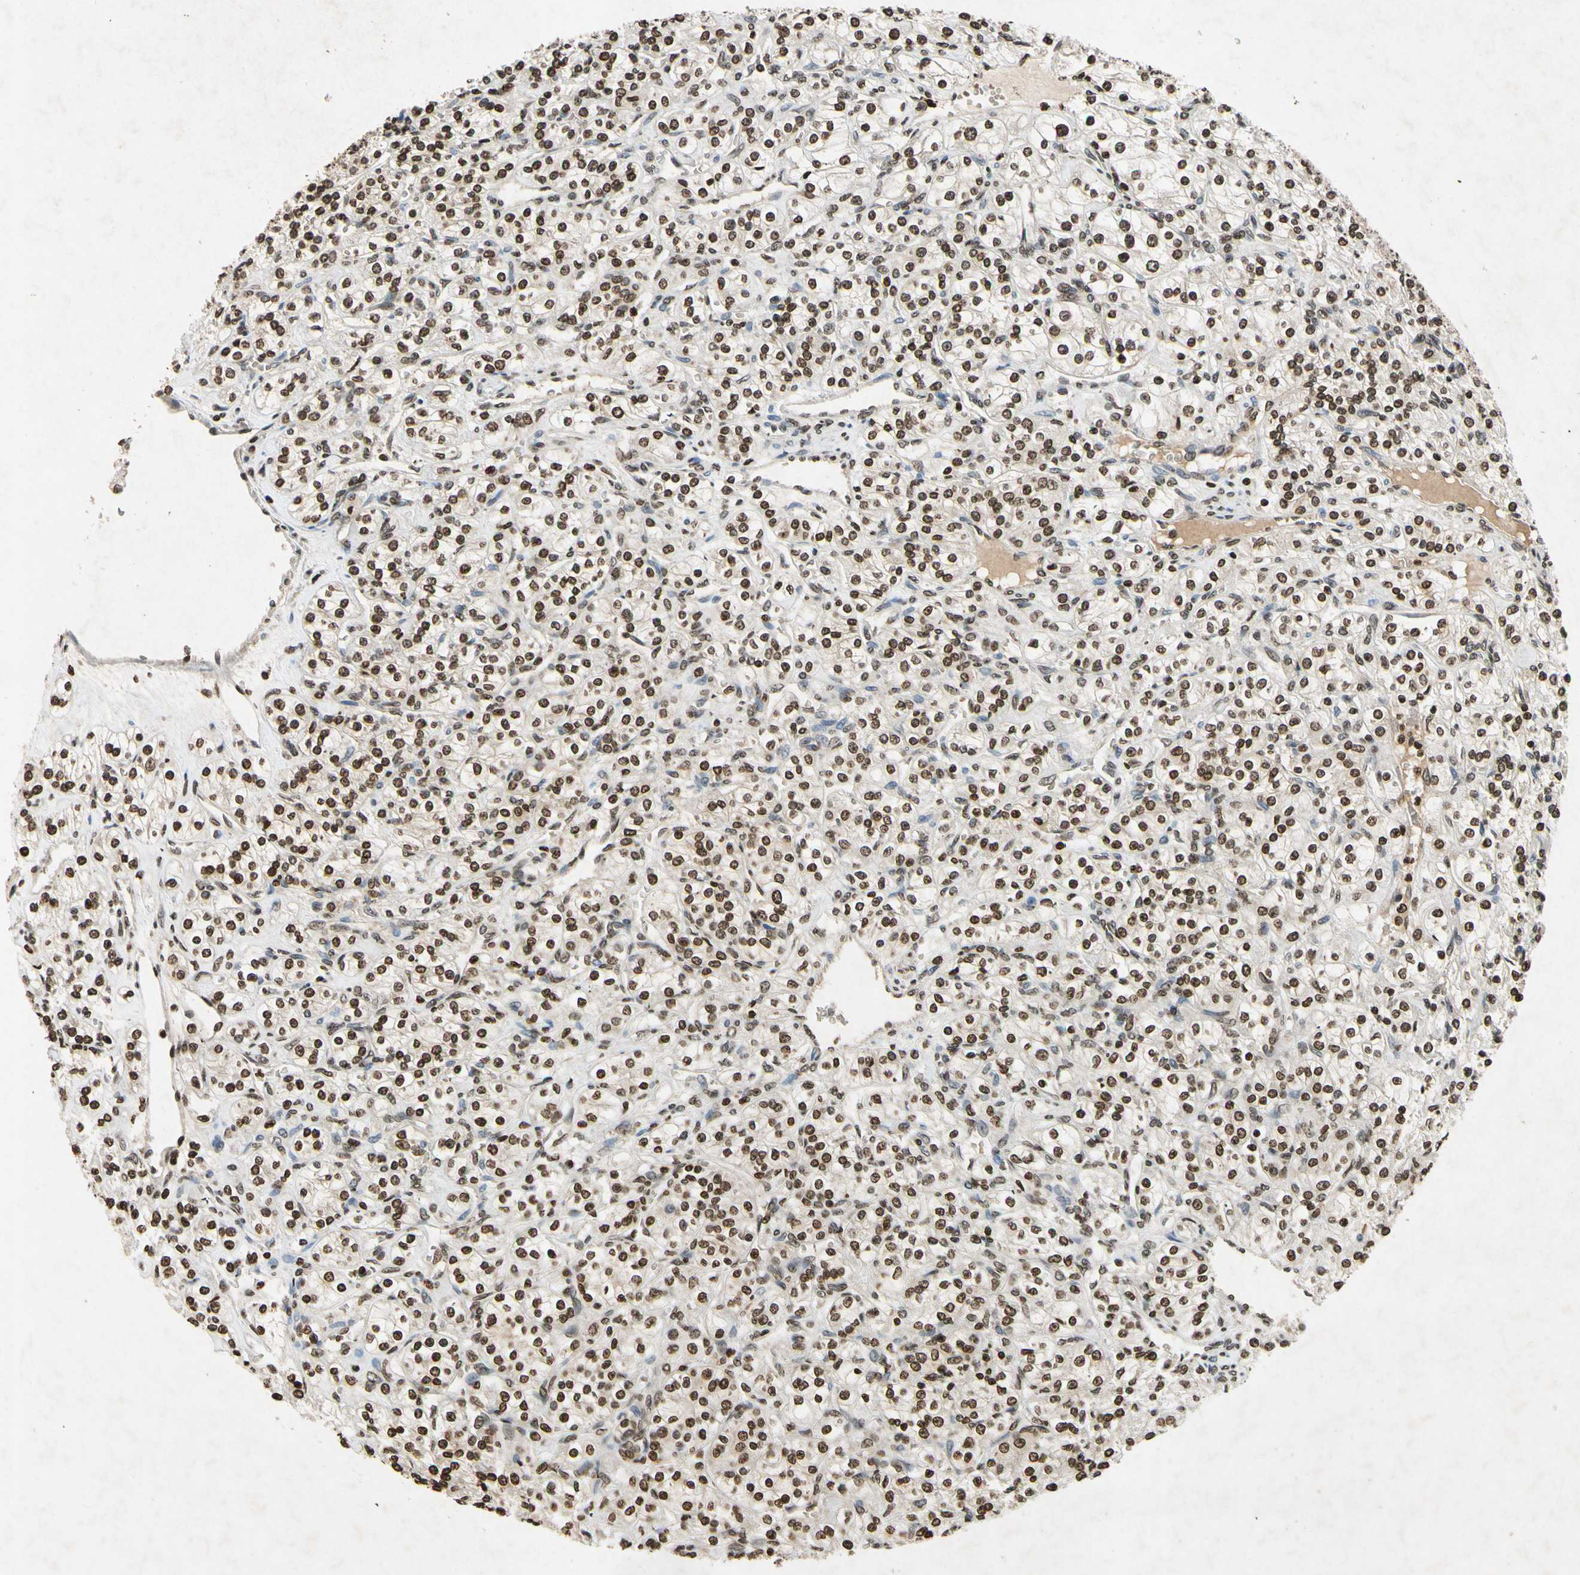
{"staining": {"intensity": "weak", "quantity": ">75%", "location": "nuclear"}, "tissue": "renal cancer", "cell_type": "Tumor cells", "image_type": "cancer", "snomed": [{"axis": "morphology", "description": "Adenocarcinoma, NOS"}, {"axis": "topography", "description": "Kidney"}], "caption": "The micrograph demonstrates a brown stain indicating the presence of a protein in the nuclear of tumor cells in adenocarcinoma (renal).", "gene": "HOXB3", "patient": {"sex": "male", "age": 77}}